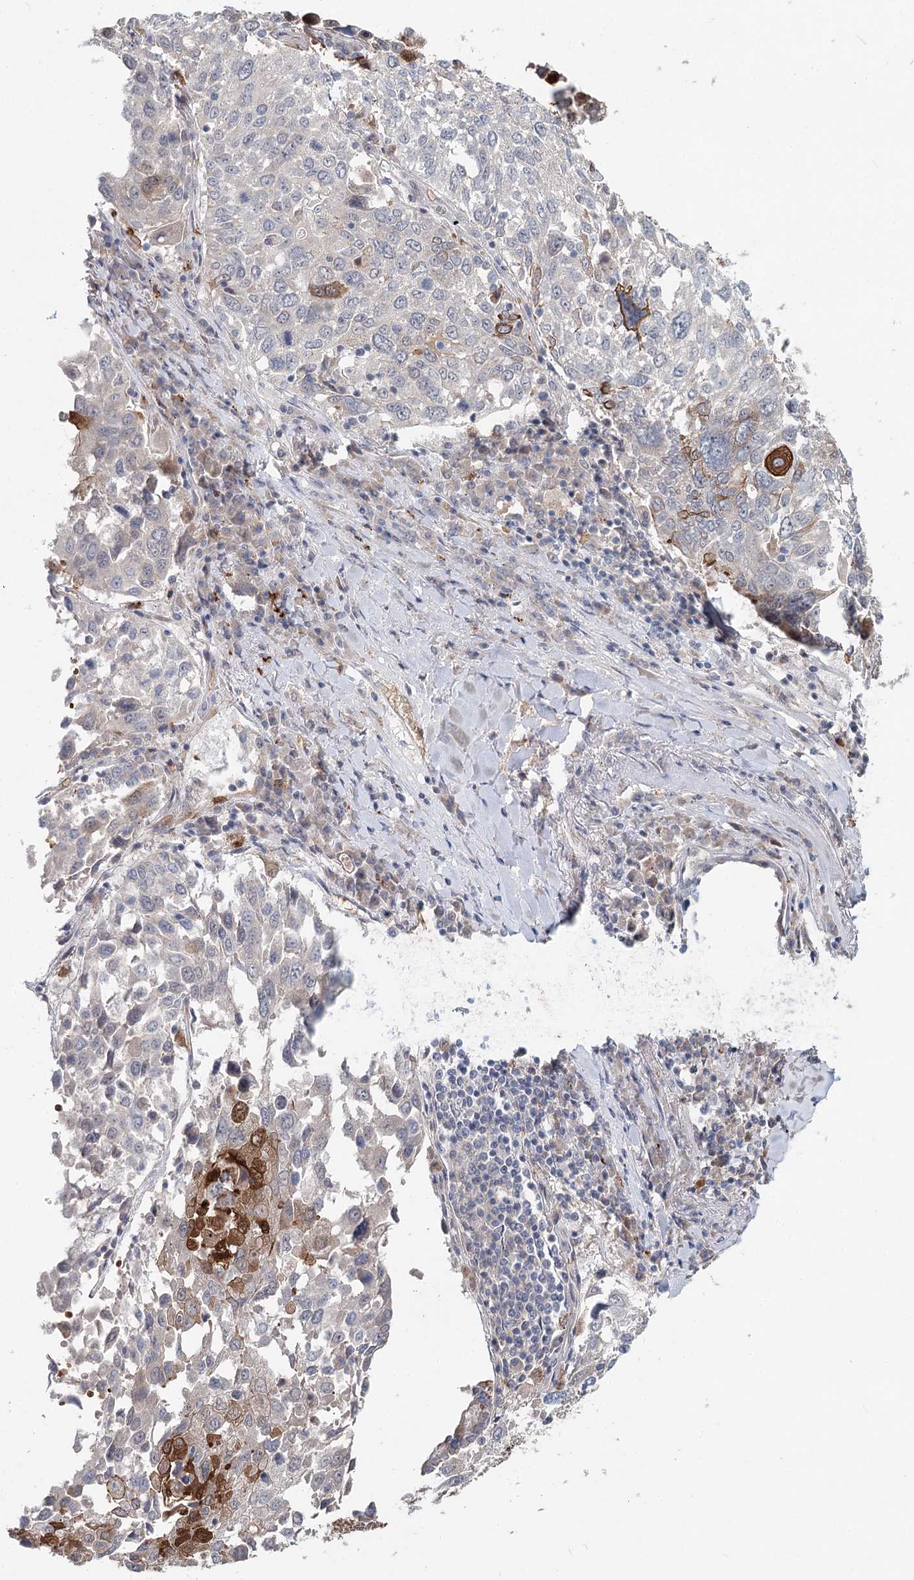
{"staining": {"intensity": "moderate", "quantity": "<25%", "location": "cytoplasmic/membranous"}, "tissue": "lung cancer", "cell_type": "Tumor cells", "image_type": "cancer", "snomed": [{"axis": "morphology", "description": "Squamous cell carcinoma, NOS"}, {"axis": "topography", "description": "Lung"}], "caption": "A high-resolution histopathology image shows immunohistochemistry staining of lung squamous cell carcinoma, which reveals moderate cytoplasmic/membranous expression in approximately <25% of tumor cells.", "gene": "FBXO7", "patient": {"sex": "male", "age": 65}}